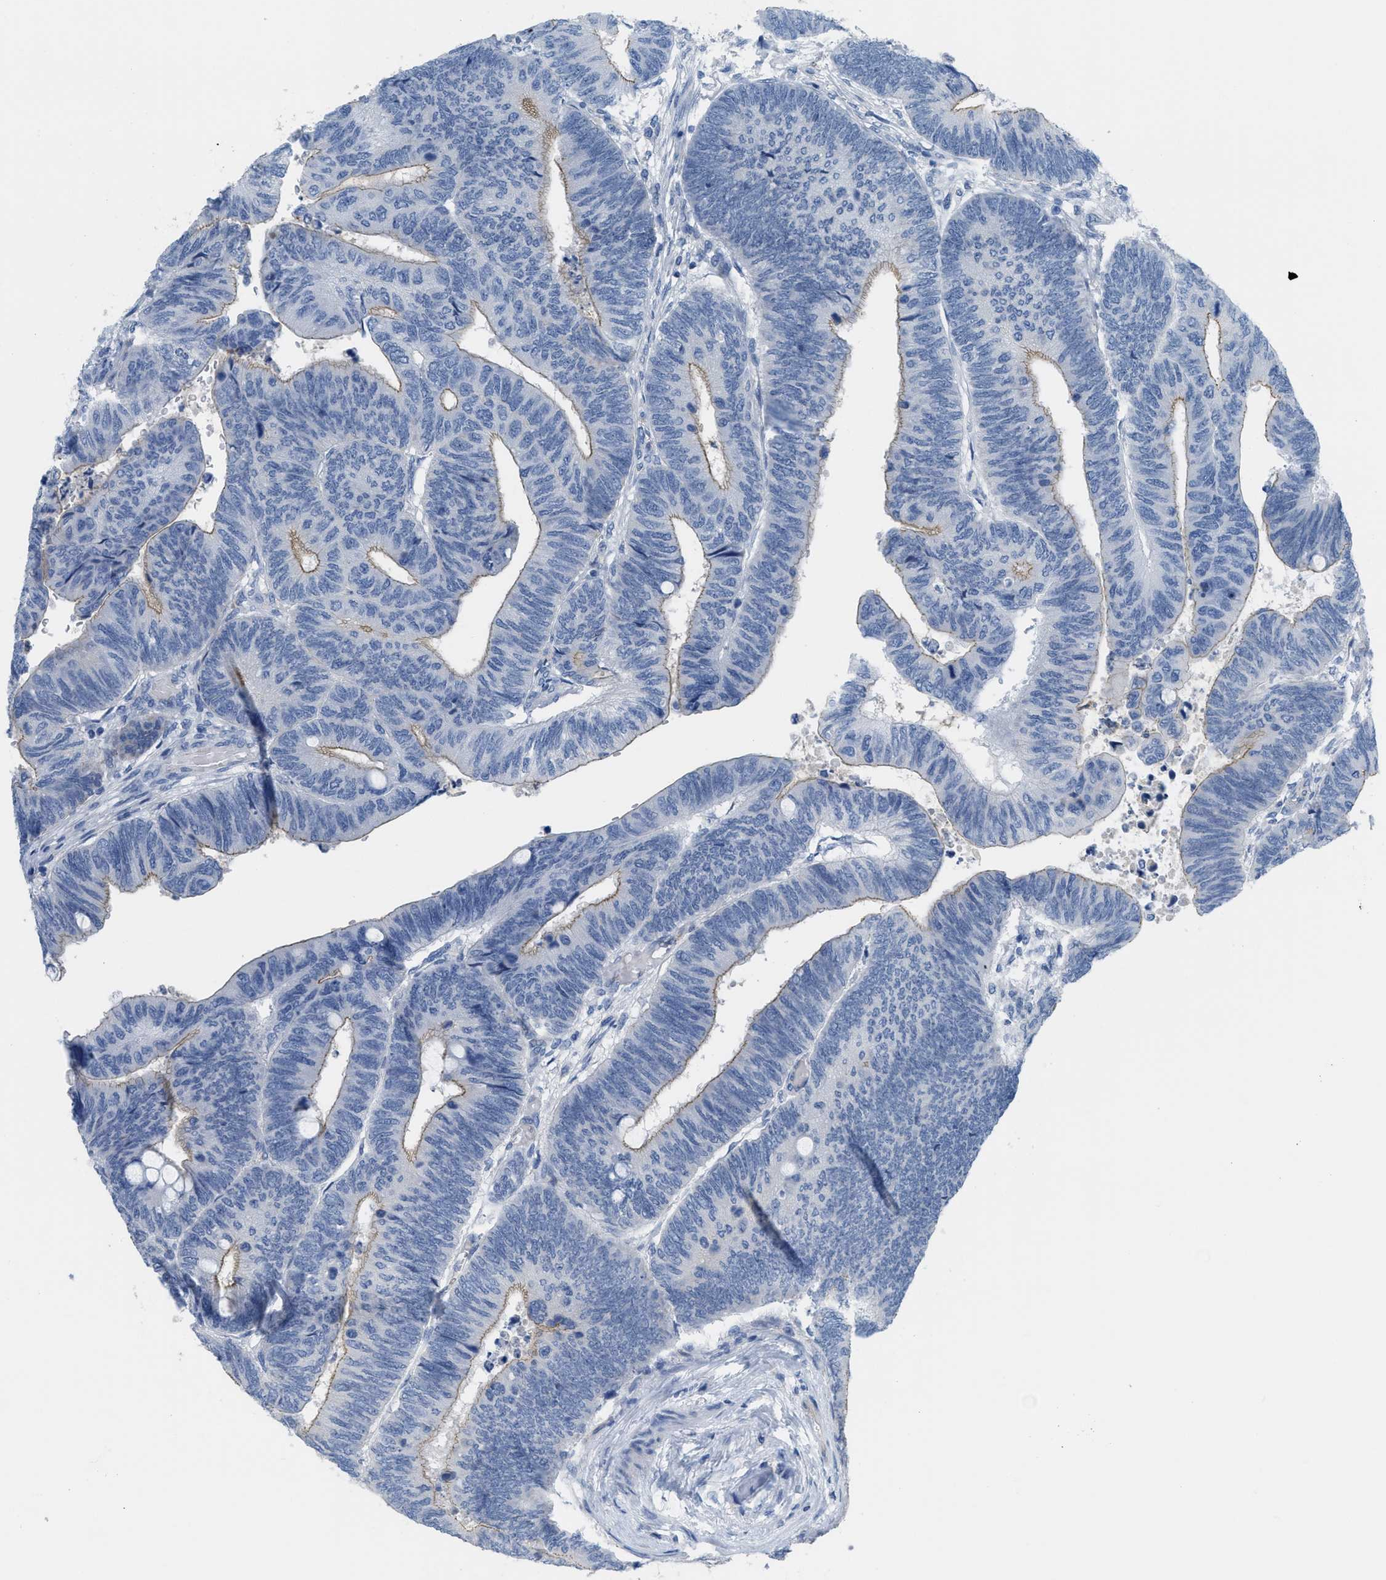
{"staining": {"intensity": "weak", "quantity": "25%-75%", "location": "cytoplasmic/membranous"}, "tissue": "colorectal cancer", "cell_type": "Tumor cells", "image_type": "cancer", "snomed": [{"axis": "morphology", "description": "Normal tissue, NOS"}, {"axis": "morphology", "description": "Adenocarcinoma, NOS"}, {"axis": "topography", "description": "Rectum"}, {"axis": "topography", "description": "Peripheral nerve tissue"}], "caption": "This histopathology image demonstrates immunohistochemistry (IHC) staining of human colorectal cancer (adenocarcinoma), with low weak cytoplasmic/membranous staining in about 25%-75% of tumor cells.", "gene": "CRB3", "patient": {"sex": "male", "age": 92}}